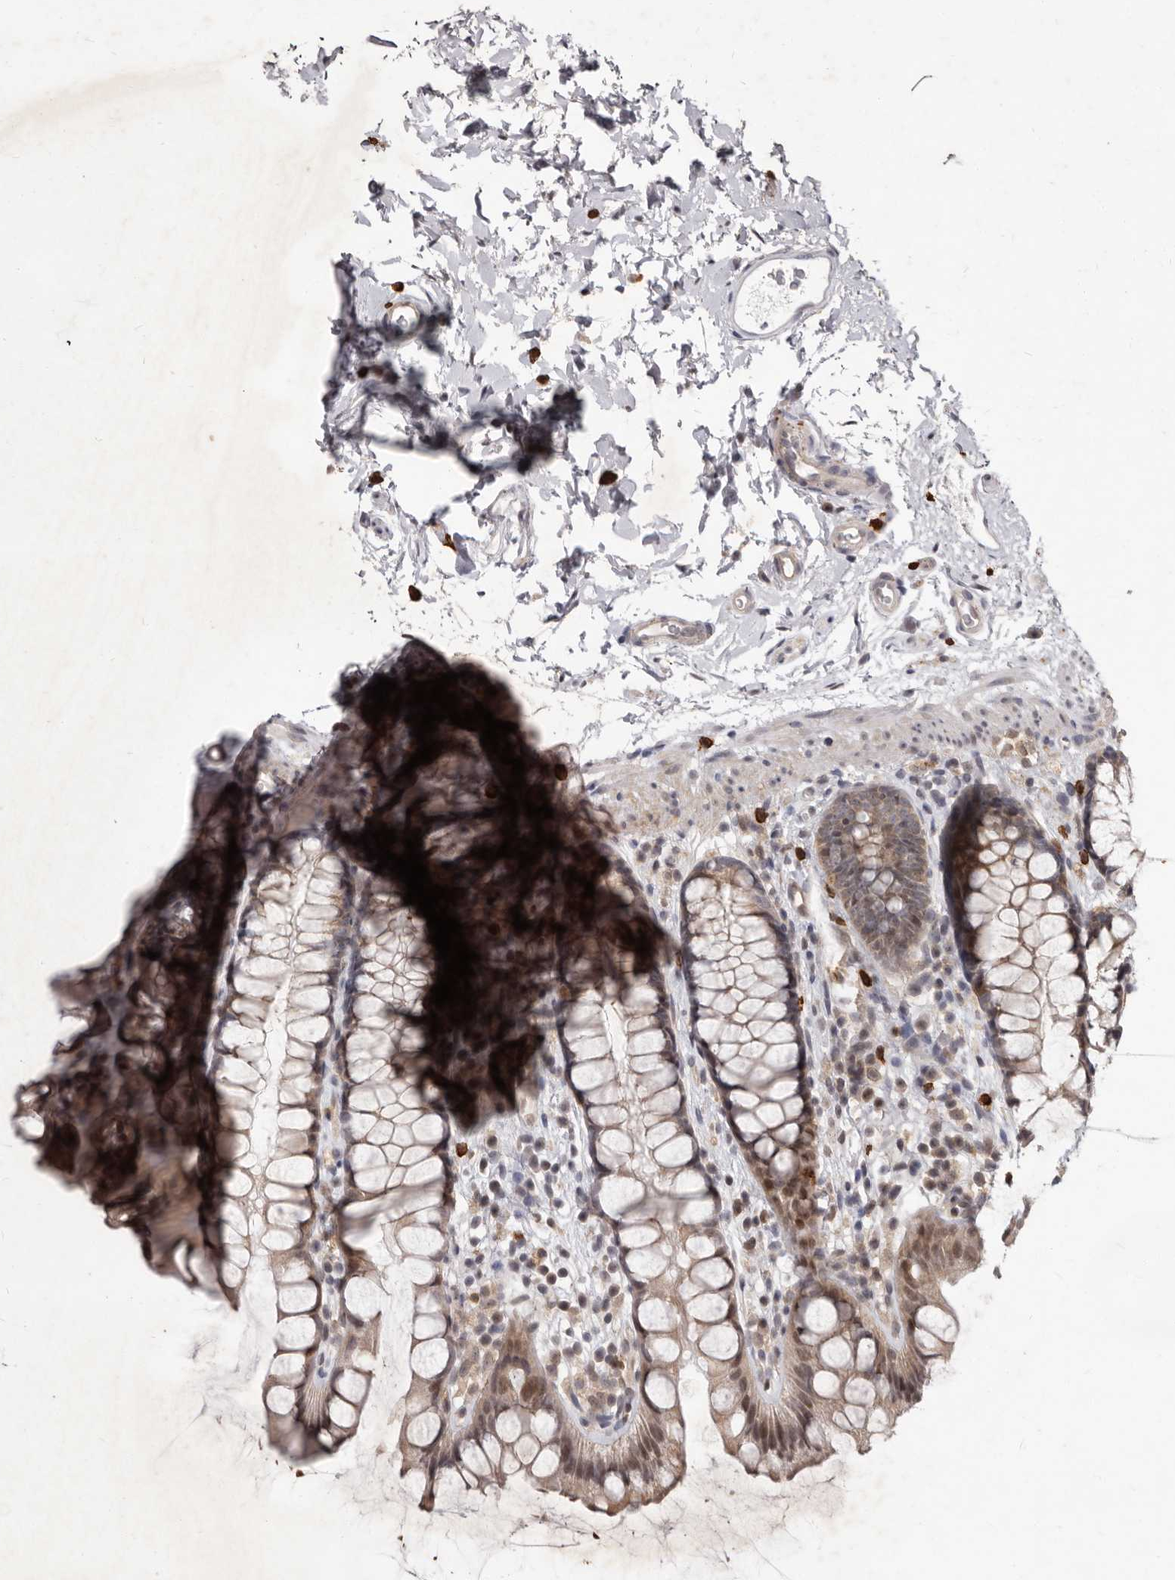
{"staining": {"intensity": "moderate", "quantity": ">75%", "location": "cytoplasmic/membranous,nuclear"}, "tissue": "rectum", "cell_type": "Glandular cells", "image_type": "normal", "snomed": [{"axis": "morphology", "description": "Normal tissue, NOS"}, {"axis": "topography", "description": "Rectum"}], "caption": "Approximately >75% of glandular cells in benign rectum demonstrate moderate cytoplasmic/membranous,nuclear protein expression as visualized by brown immunohistochemical staining.", "gene": "ACLY", "patient": {"sex": "female", "age": 65}}